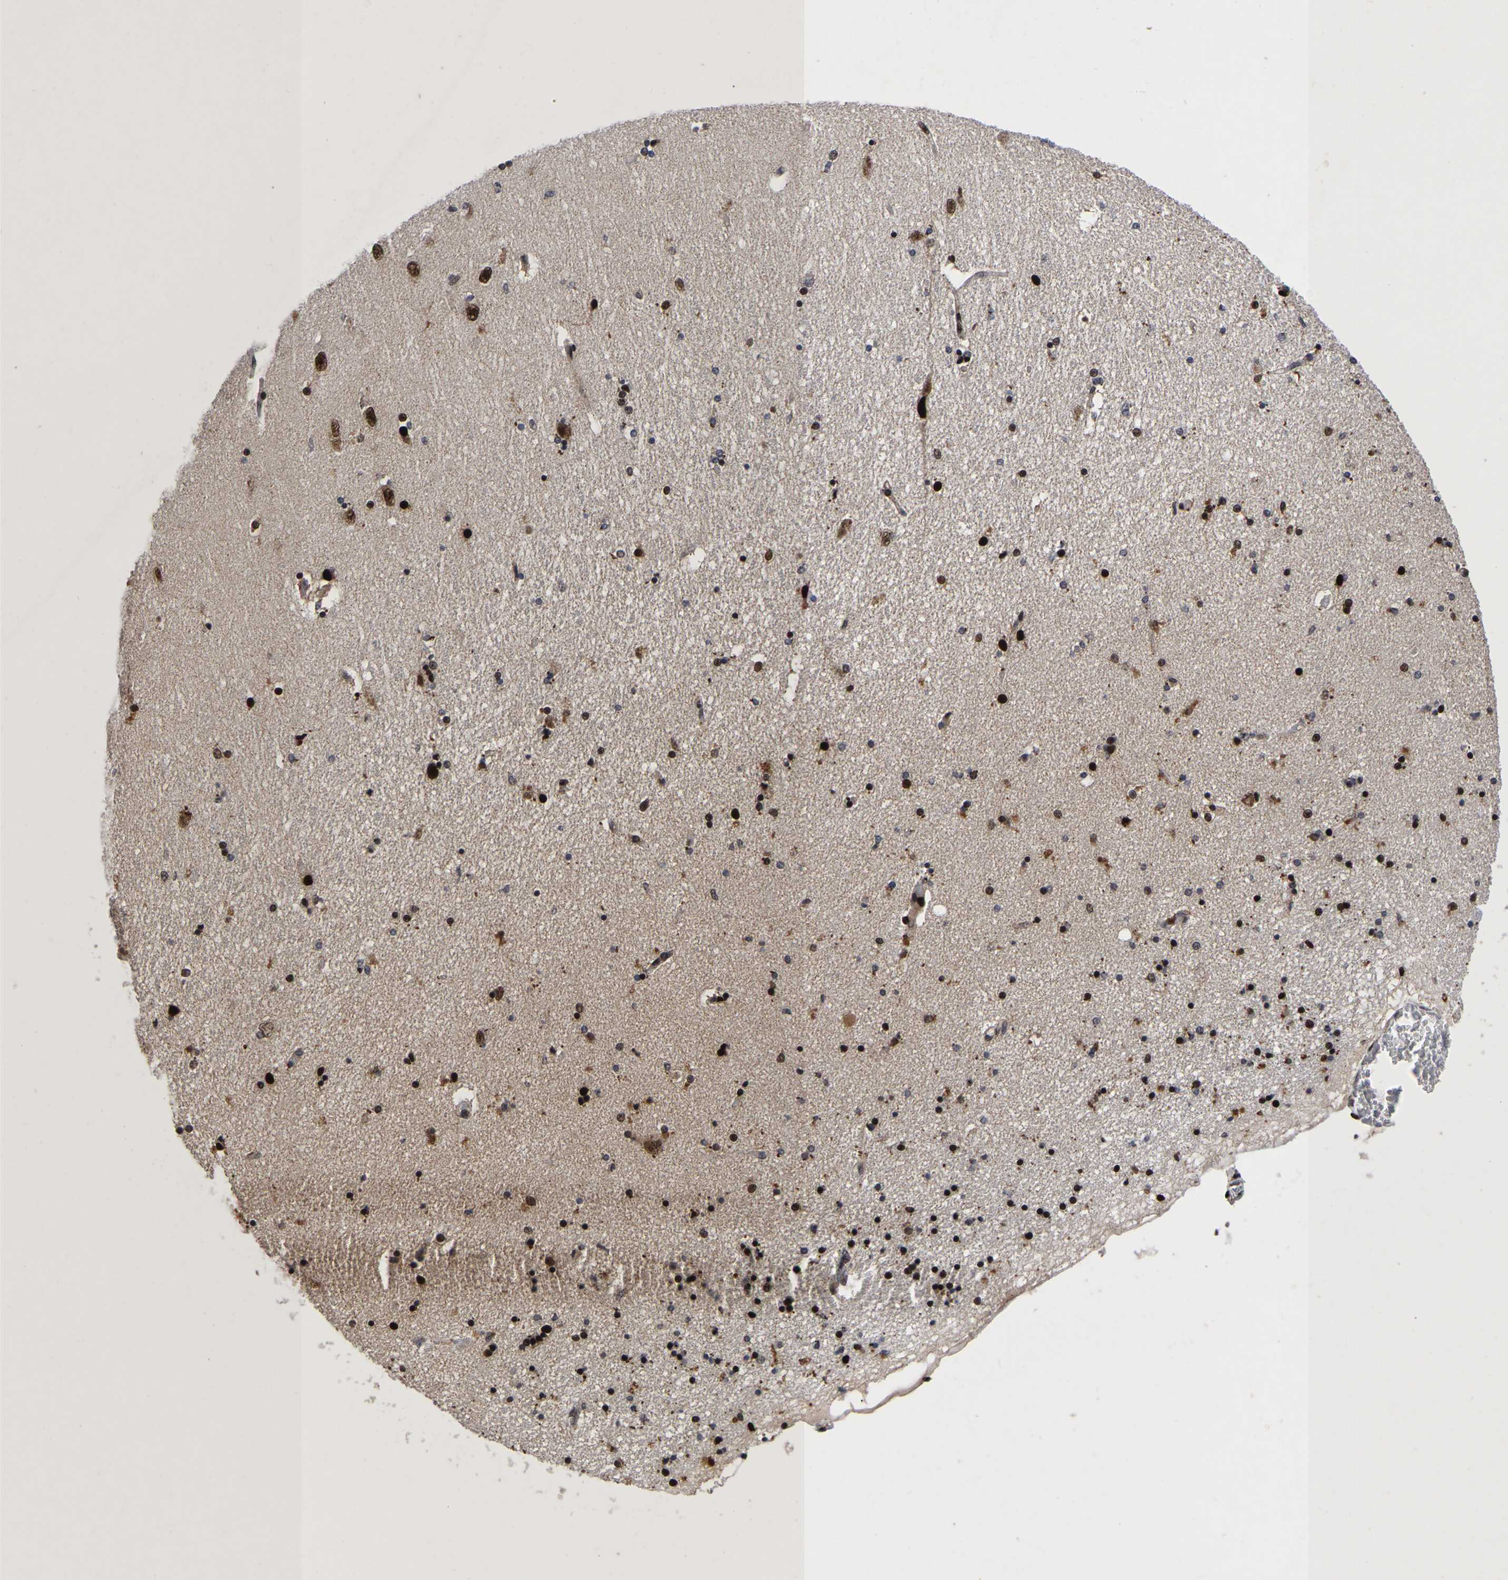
{"staining": {"intensity": "strong", "quantity": "25%-75%", "location": "nuclear"}, "tissue": "hippocampus", "cell_type": "Glial cells", "image_type": "normal", "snomed": [{"axis": "morphology", "description": "Normal tissue, NOS"}, {"axis": "topography", "description": "Hippocampus"}], "caption": "Glial cells reveal high levels of strong nuclear positivity in approximately 25%-75% of cells in normal human hippocampus.", "gene": "JUNB", "patient": {"sex": "female", "age": 54}}